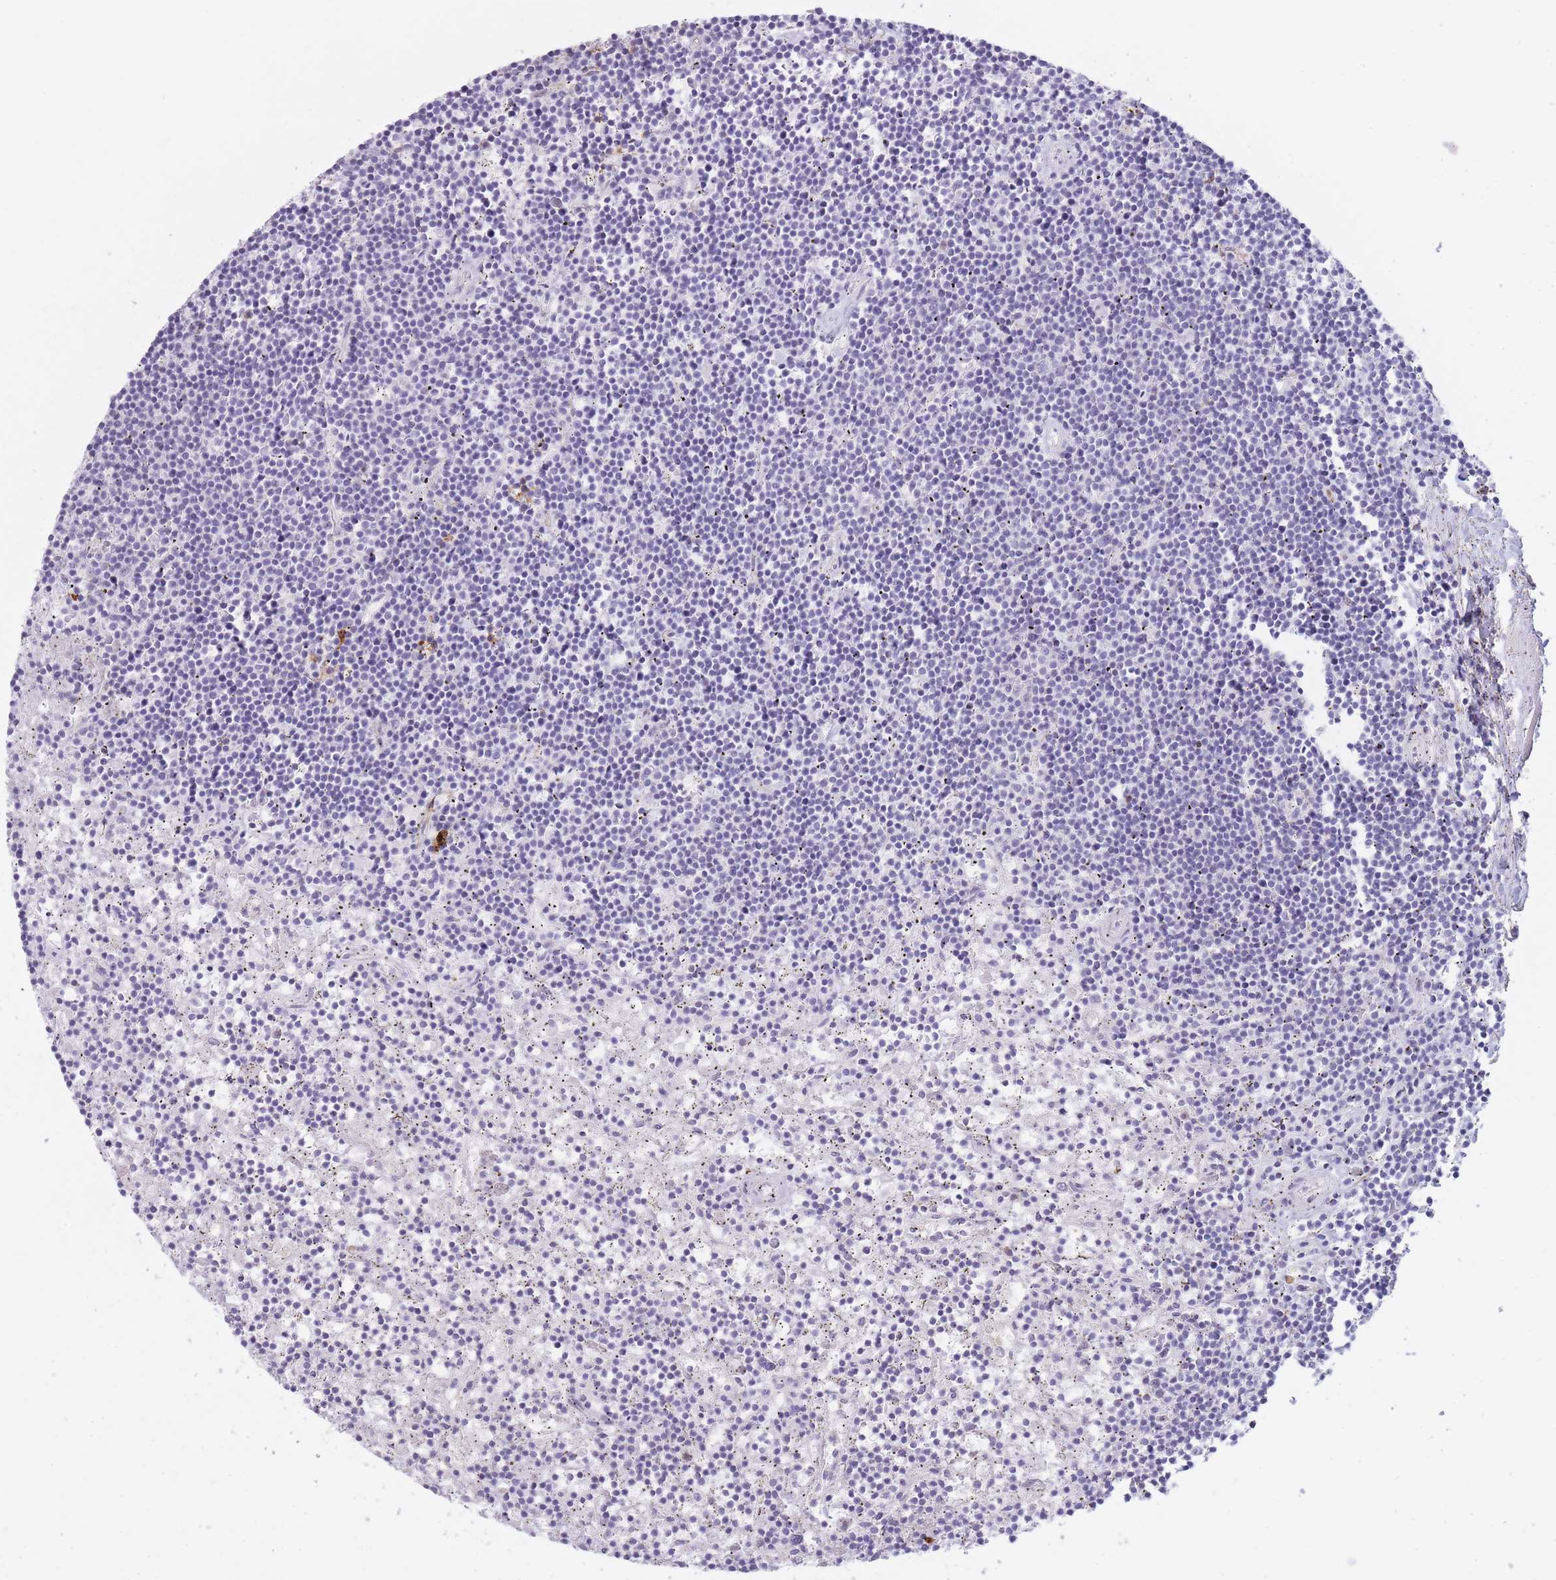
{"staining": {"intensity": "negative", "quantity": "none", "location": "none"}, "tissue": "lymphoma", "cell_type": "Tumor cells", "image_type": "cancer", "snomed": [{"axis": "morphology", "description": "Malignant lymphoma, non-Hodgkin's type, Low grade"}, {"axis": "topography", "description": "Spleen"}], "caption": "Micrograph shows no significant protein expression in tumor cells of malignant lymphoma, non-Hodgkin's type (low-grade).", "gene": "UTP14A", "patient": {"sex": "male", "age": 76}}